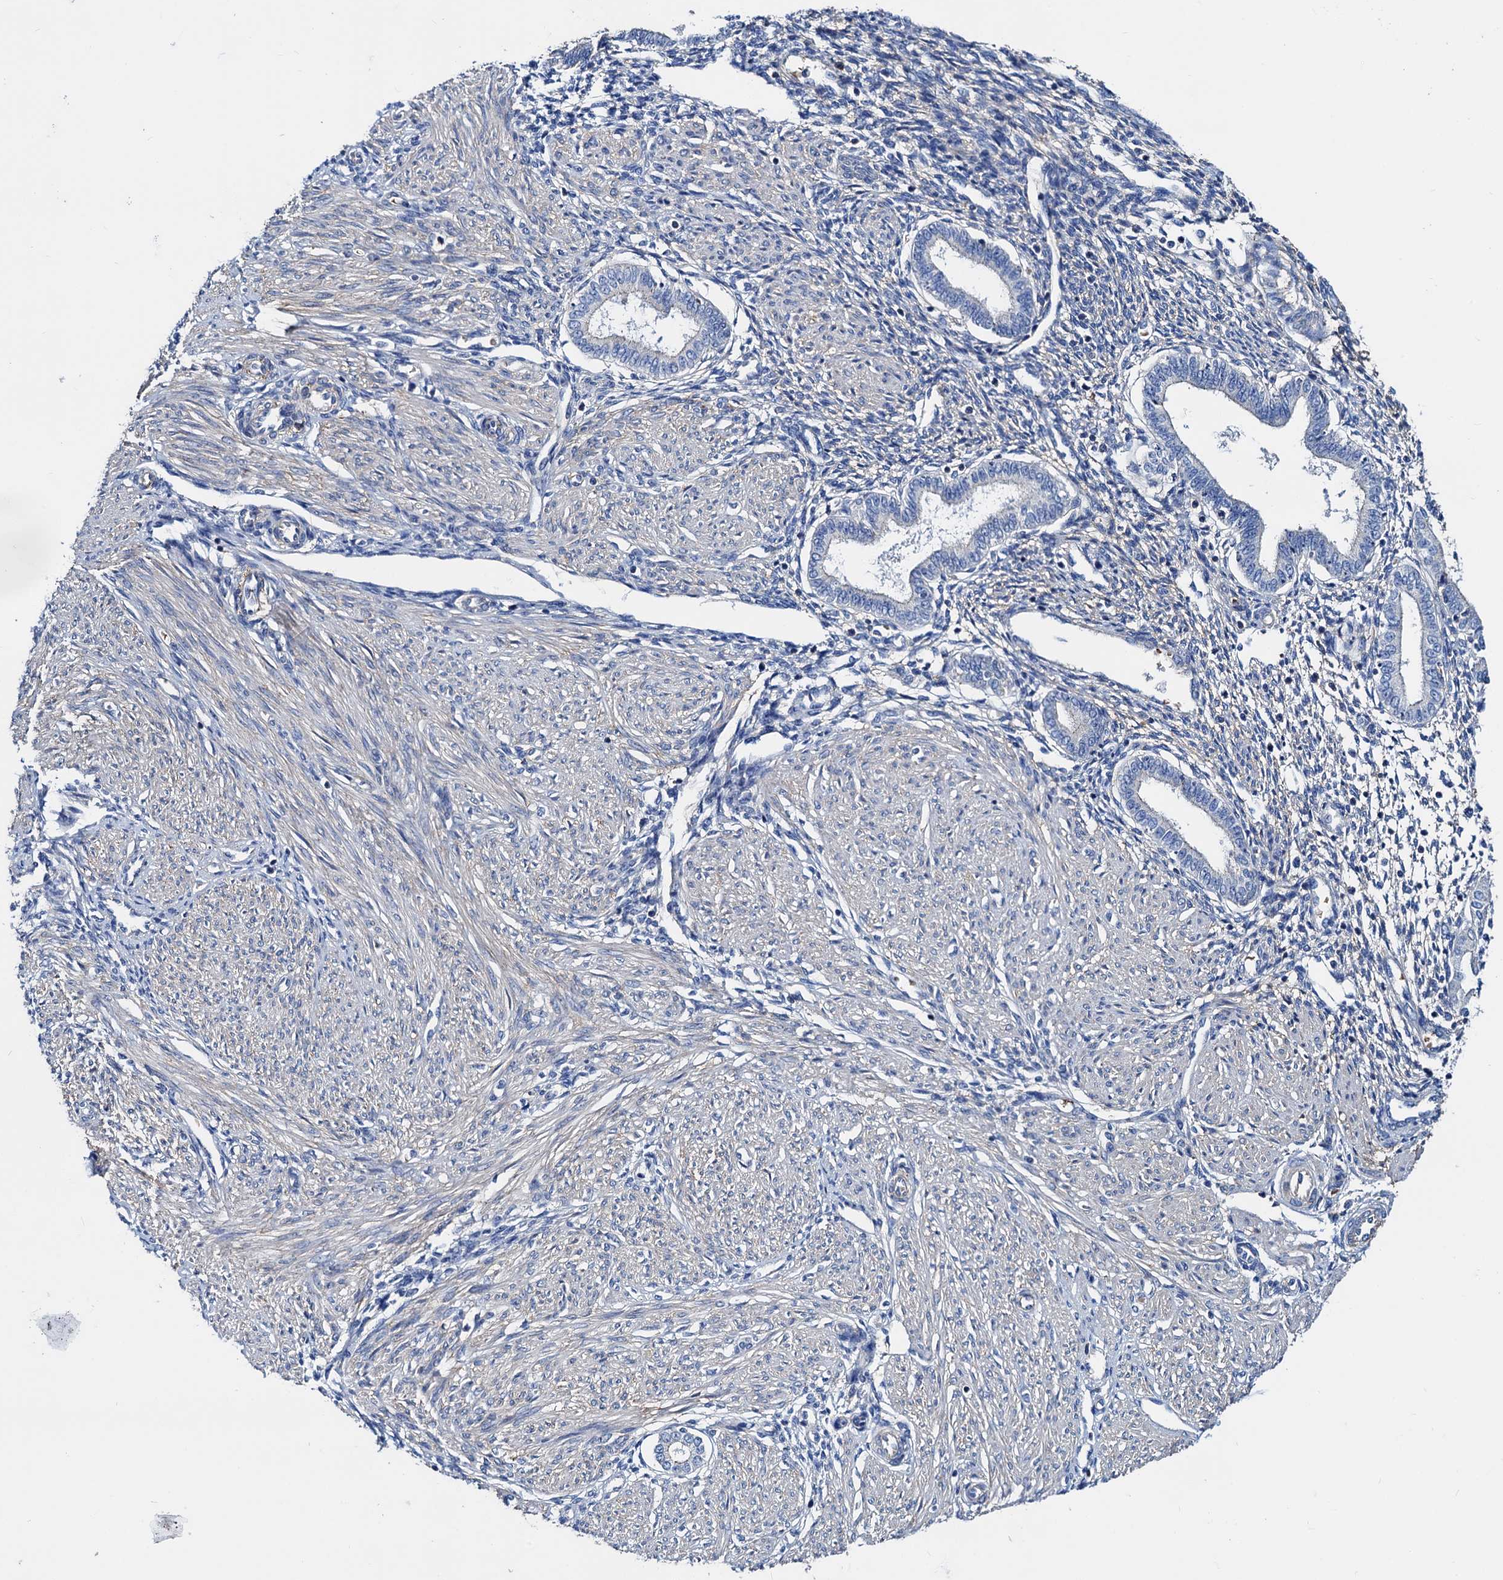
{"staining": {"intensity": "negative", "quantity": "none", "location": "none"}, "tissue": "endometrium", "cell_type": "Cells in endometrial stroma", "image_type": "normal", "snomed": [{"axis": "morphology", "description": "Normal tissue, NOS"}, {"axis": "topography", "description": "Endometrium"}], "caption": "Human endometrium stained for a protein using immunohistochemistry (IHC) reveals no positivity in cells in endometrial stroma.", "gene": "GCOM1", "patient": {"sex": "female", "age": 53}}